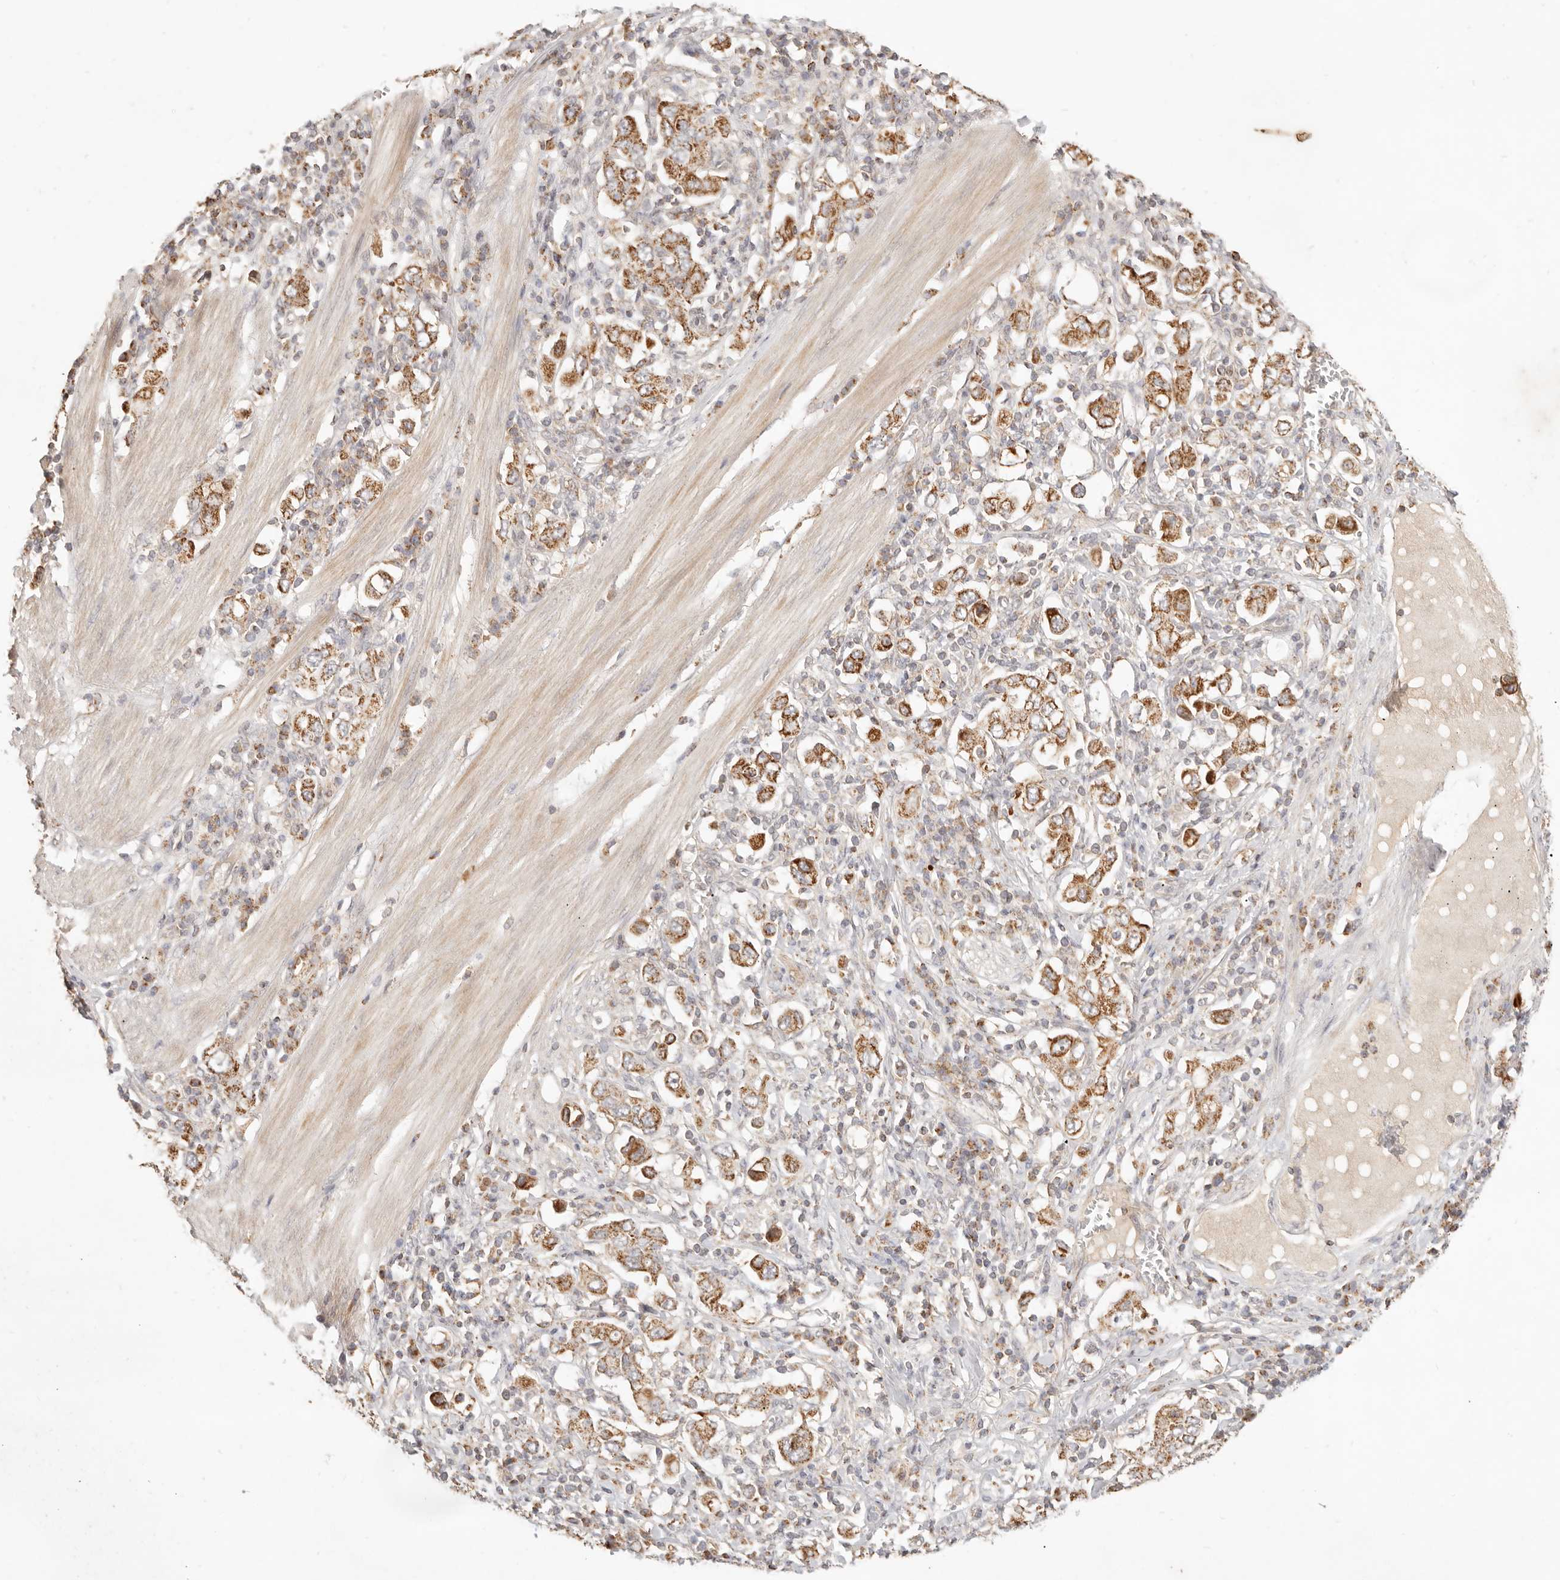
{"staining": {"intensity": "moderate", "quantity": ">75%", "location": "cytoplasmic/membranous"}, "tissue": "stomach cancer", "cell_type": "Tumor cells", "image_type": "cancer", "snomed": [{"axis": "morphology", "description": "Adenocarcinoma, NOS"}, {"axis": "topography", "description": "Stomach, upper"}], "caption": "About >75% of tumor cells in stomach cancer (adenocarcinoma) demonstrate moderate cytoplasmic/membranous protein expression as visualized by brown immunohistochemical staining.", "gene": "CPLANE2", "patient": {"sex": "male", "age": 62}}